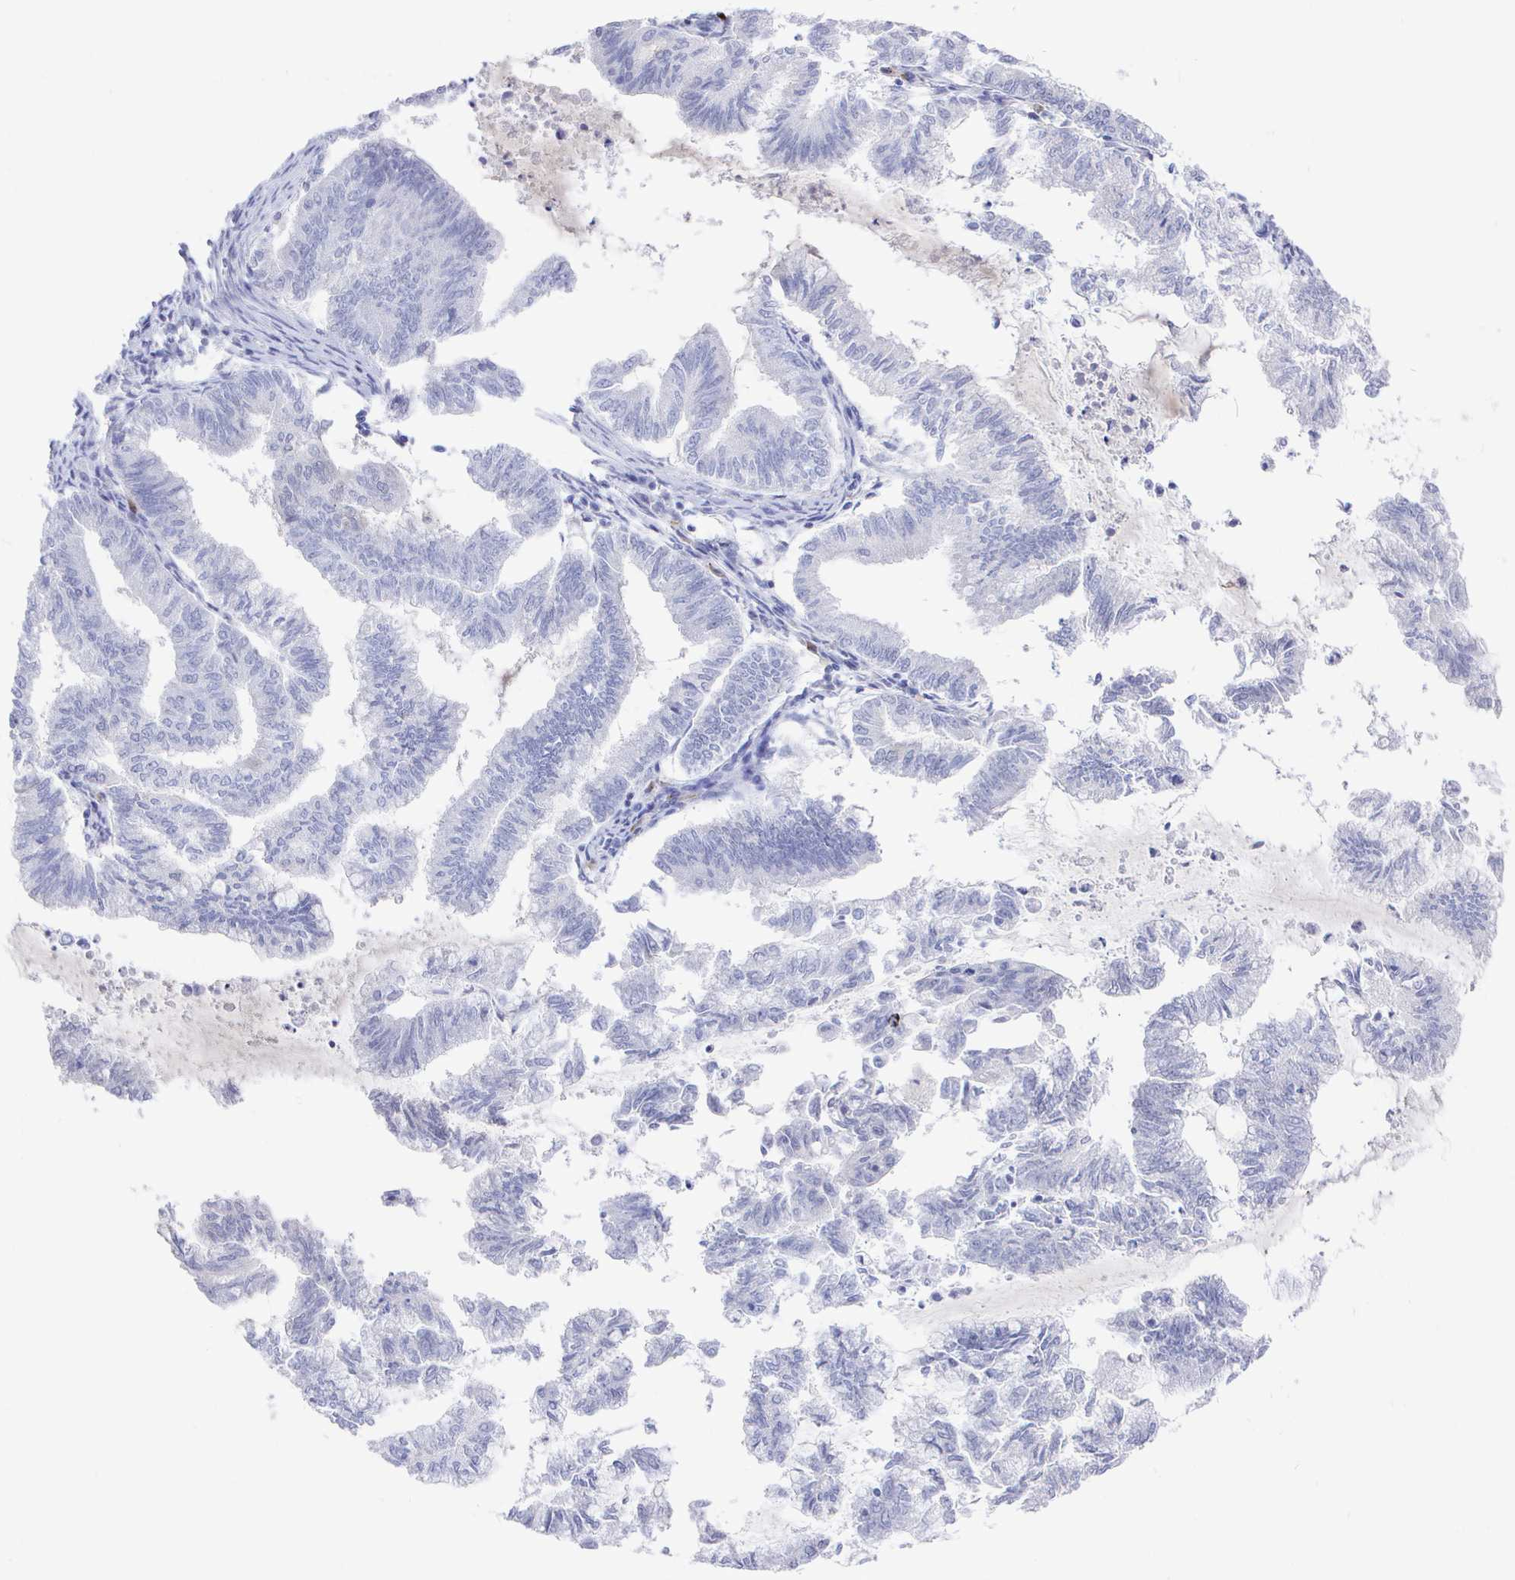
{"staining": {"intensity": "negative", "quantity": "none", "location": "none"}, "tissue": "endometrial cancer", "cell_type": "Tumor cells", "image_type": "cancer", "snomed": [{"axis": "morphology", "description": "Adenocarcinoma, NOS"}, {"axis": "topography", "description": "Endometrium"}], "caption": "A high-resolution micrograph shows immunohistochemistry (IHC) staining of adenocarcinoma (endometrial), which reveals no significant expression in tumor cells.", "gene": "LRRC23", "patient": {"sex": "female", "age": 79}}